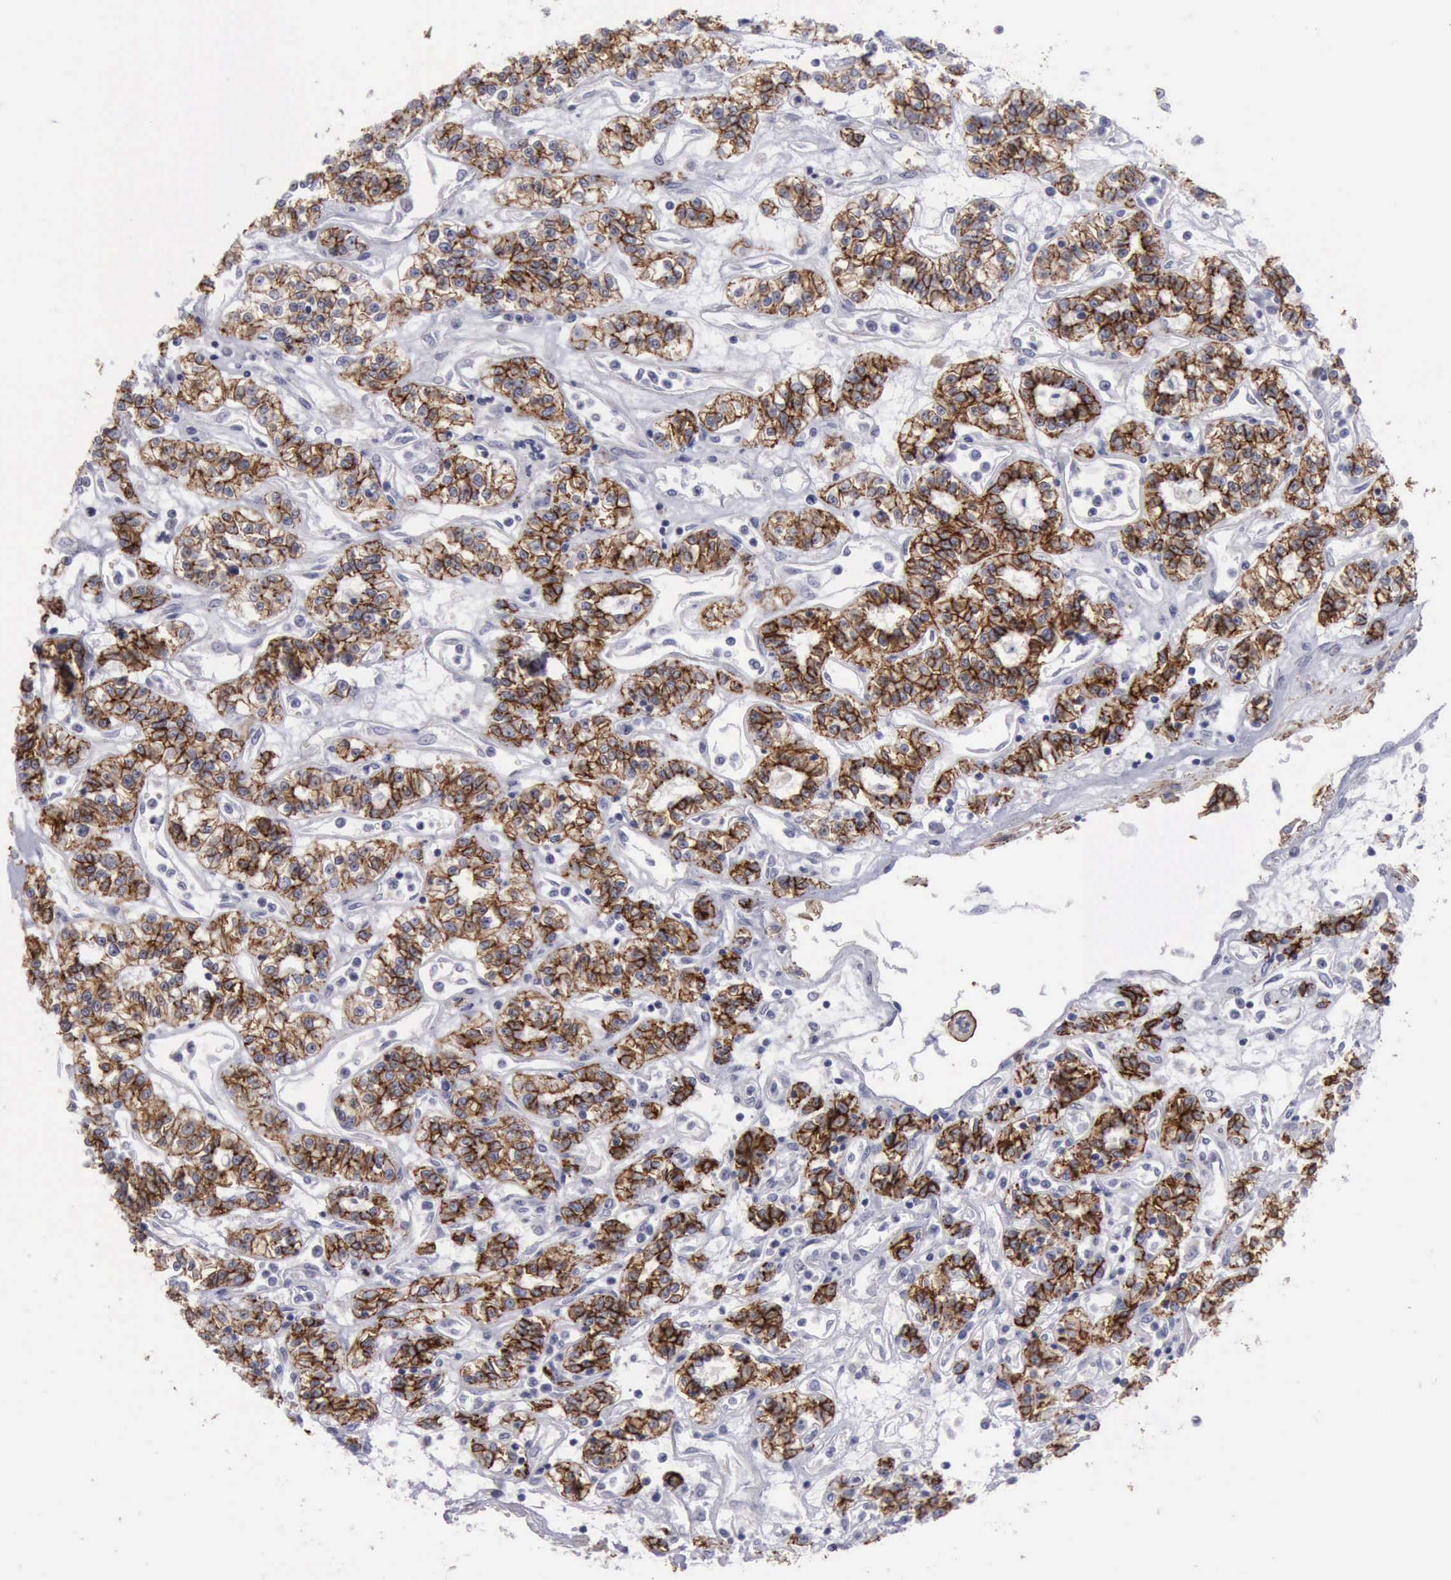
{"staining": {"intensity": "strong", "quantity": ">75%", "location": "cytoplasmic/membranous"}, "tissue": "renal cancer", "cell_type": "Tumor cells", "image_type": "cancer", "snomed": [{"axis": "morphology", "description": "Adenocarcinoma, NOS"}, {"axis": "topography", "description": "Kidney"}], "caption": "A photomicrograph of human renal adenocarcinoma stained for a protein reveals strong cytoplasmic/membranous brown staining in tumor cells.", "gene": "CDH2", "patient": {"sex": "female", "age": 76}}